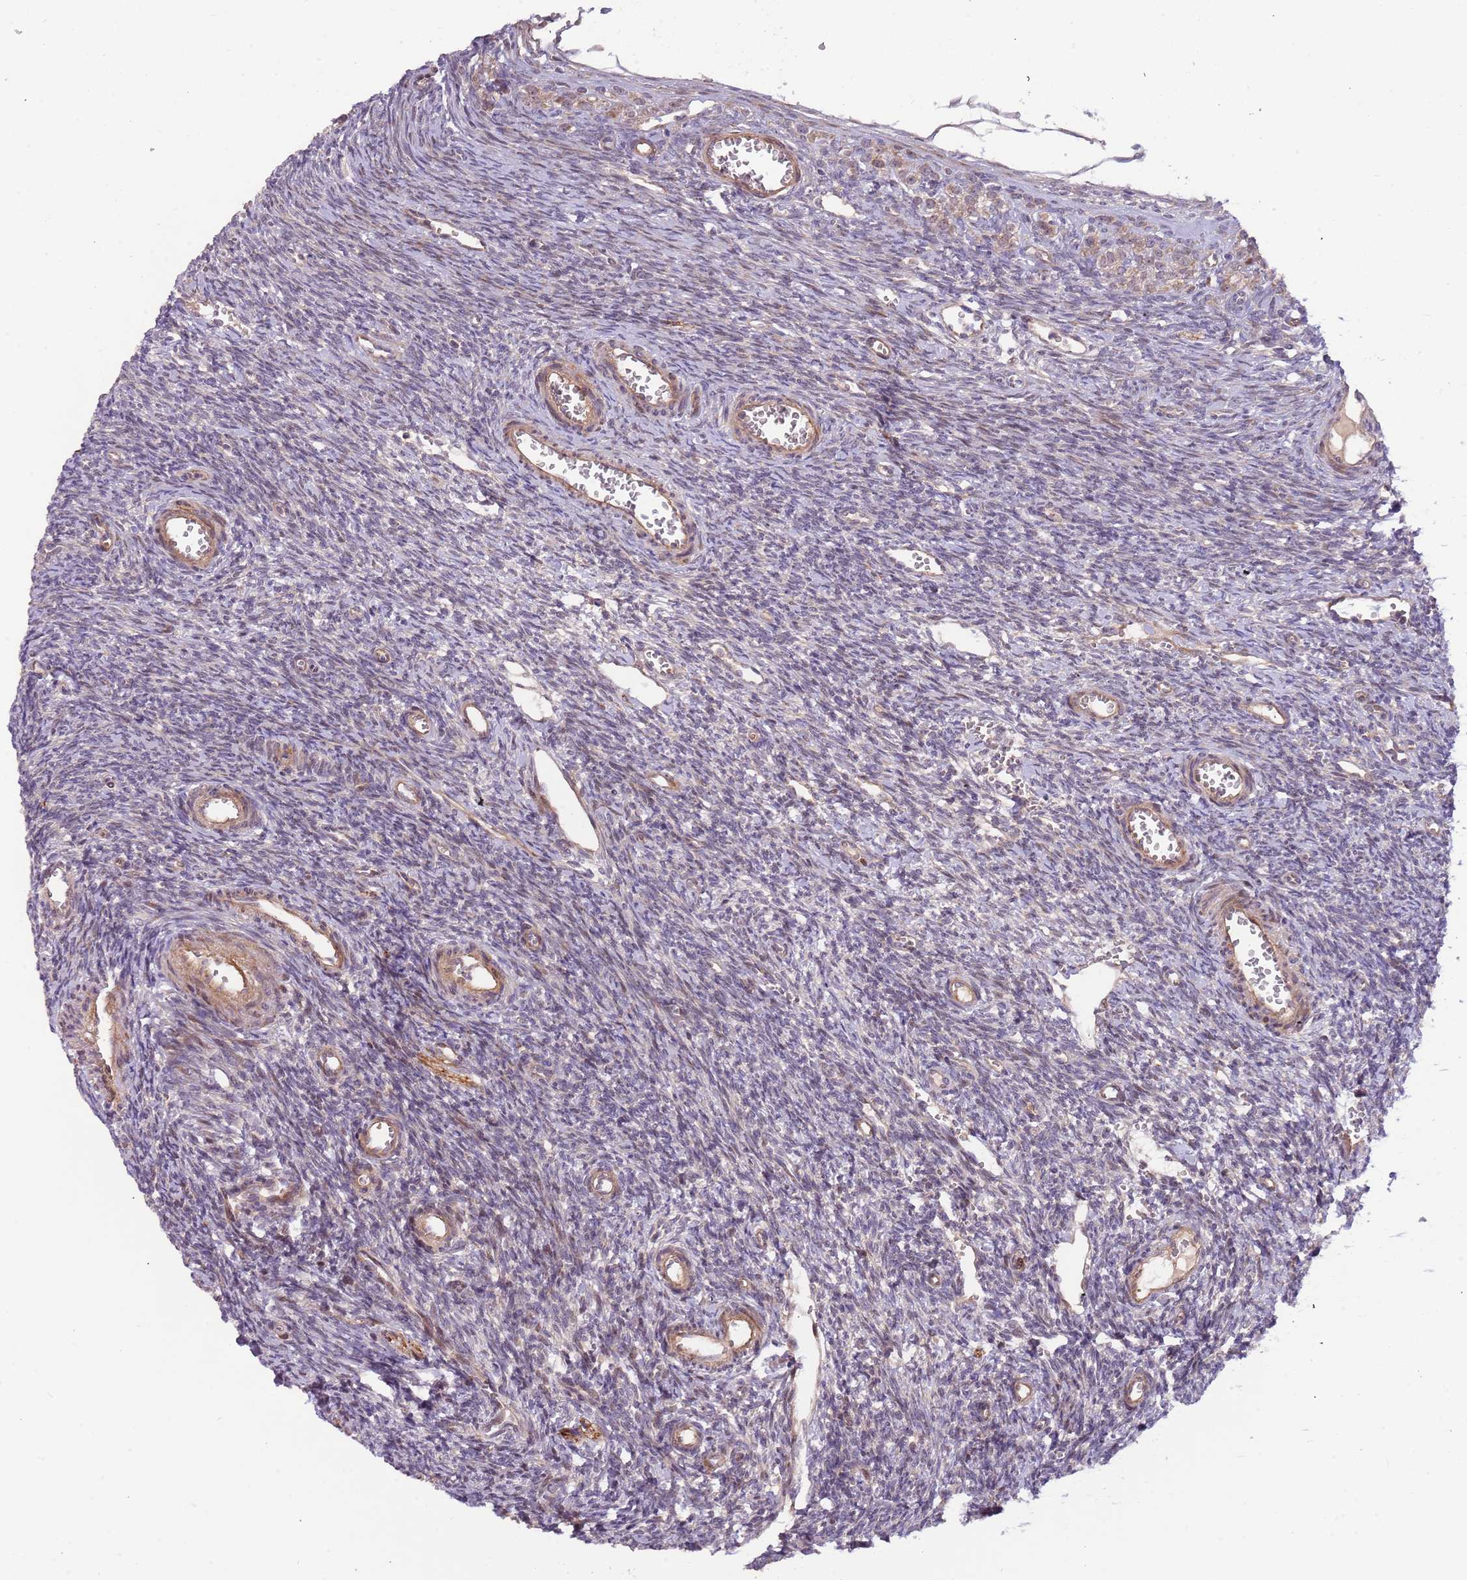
{"staining": {"intensity": "negative", "quantity": "none", "location": "none"}, "tissue": "ovary", "cell_type": "Ovarian stroma cells", "image_type": "normal", "snomed": [{"axis": "morphology", "description": "Normal tissue, NOS"}, {"axis": "topography", "description": "Ovary"}], "caption": "Ovarian stroma cells are negative for brown protein staining in normal ovary. The staining is performed using DAB brown chromogen with nuclei counter-stained in using hematoxylin.", "gene": "TRAPPC6B", "patient": {"sex": "female", "age": 39}}